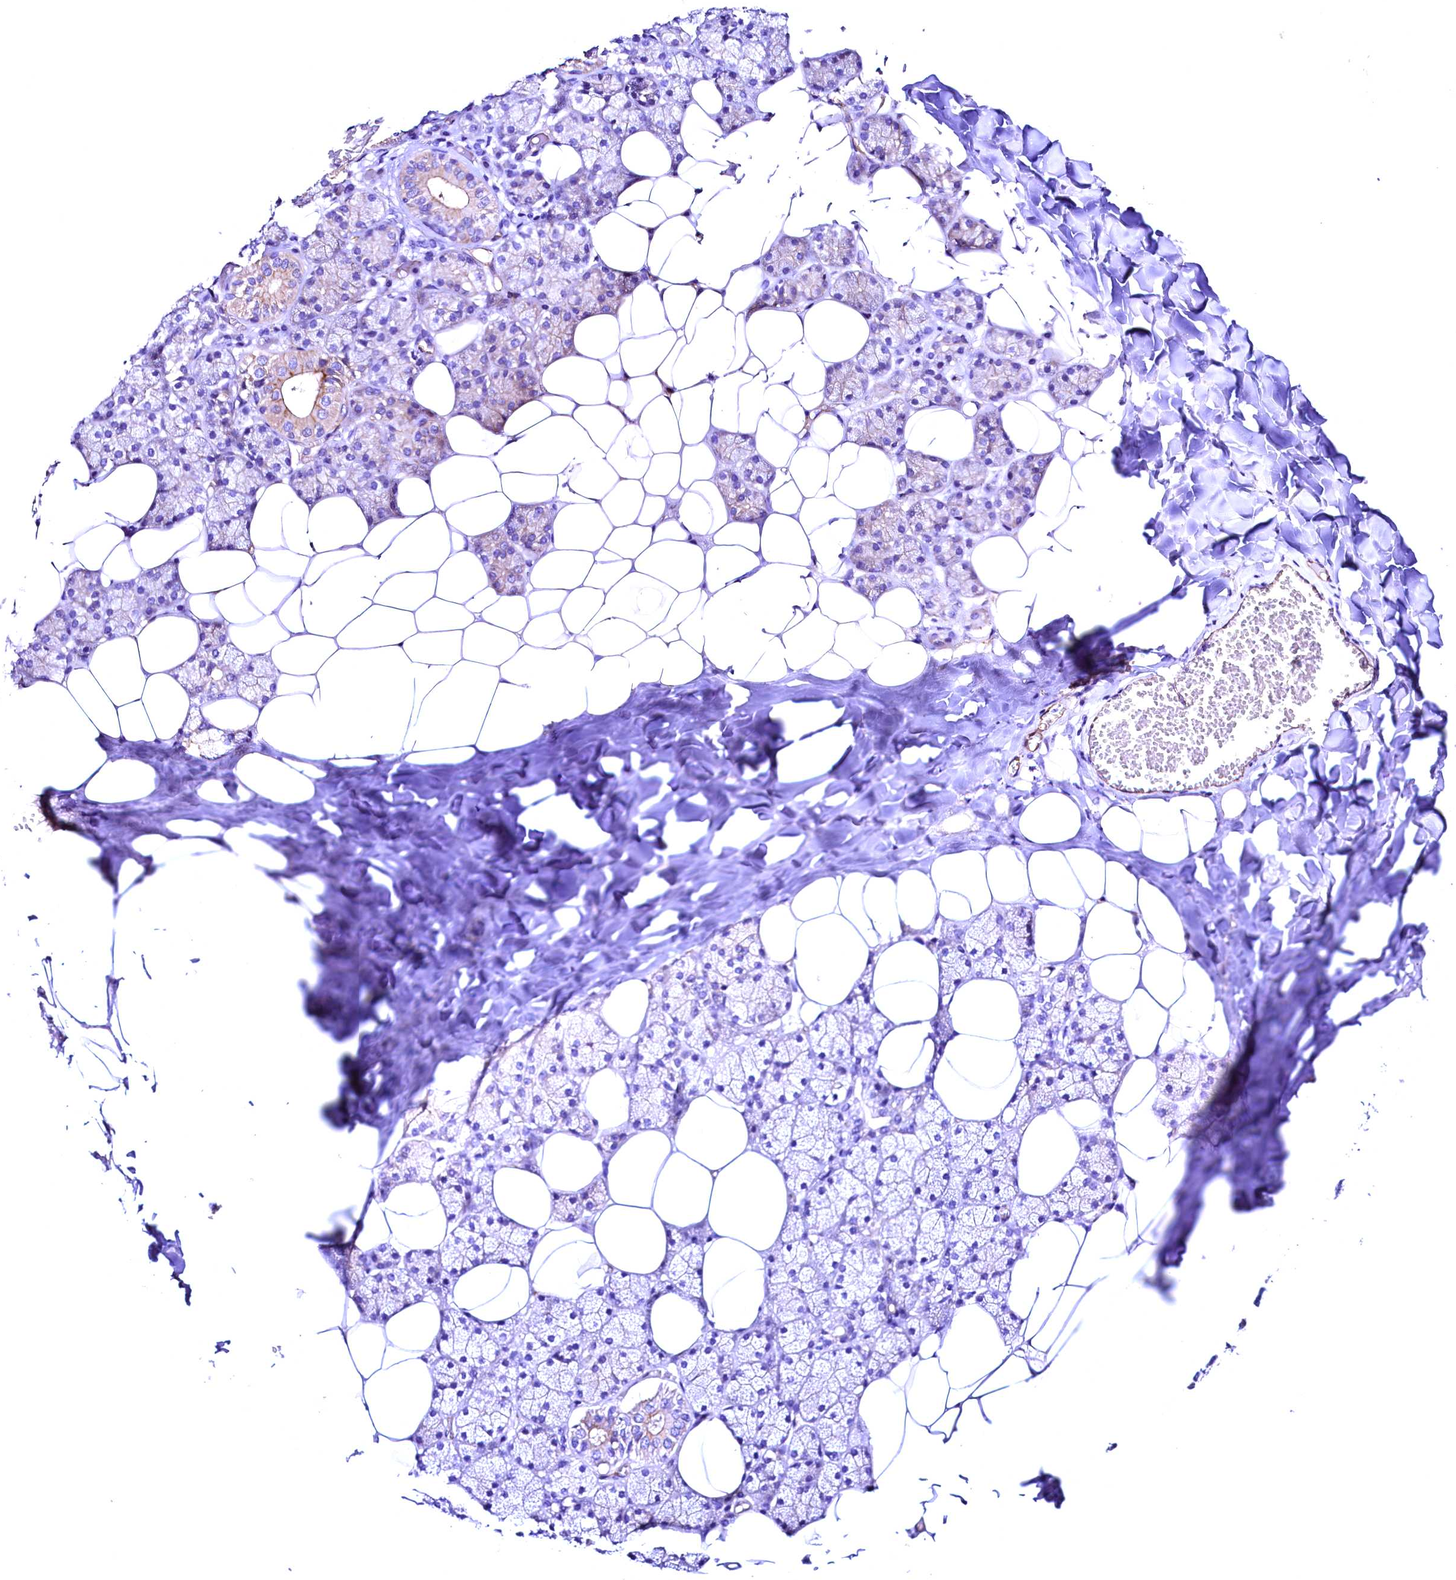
{"staining": {"intensity": "moderate", "quantity": "<25%", "location": "cytoplasmic/membranous"}, "tissue": "salivary gland", "cell_type": "Glandular cells", "image_type": "normal", "snomed": [{"axis": "morphology", "description": "Normal tissue, NOS"}, {"axis": "topography", "description": "Salivary gland"}], "caption": "Moderate cytoplasmic/membranous expression is identified in about <25% of glandular cells in benign salivary gland.", "gene": "SLF1", "patient": {"sex": "female", "age": 33}}